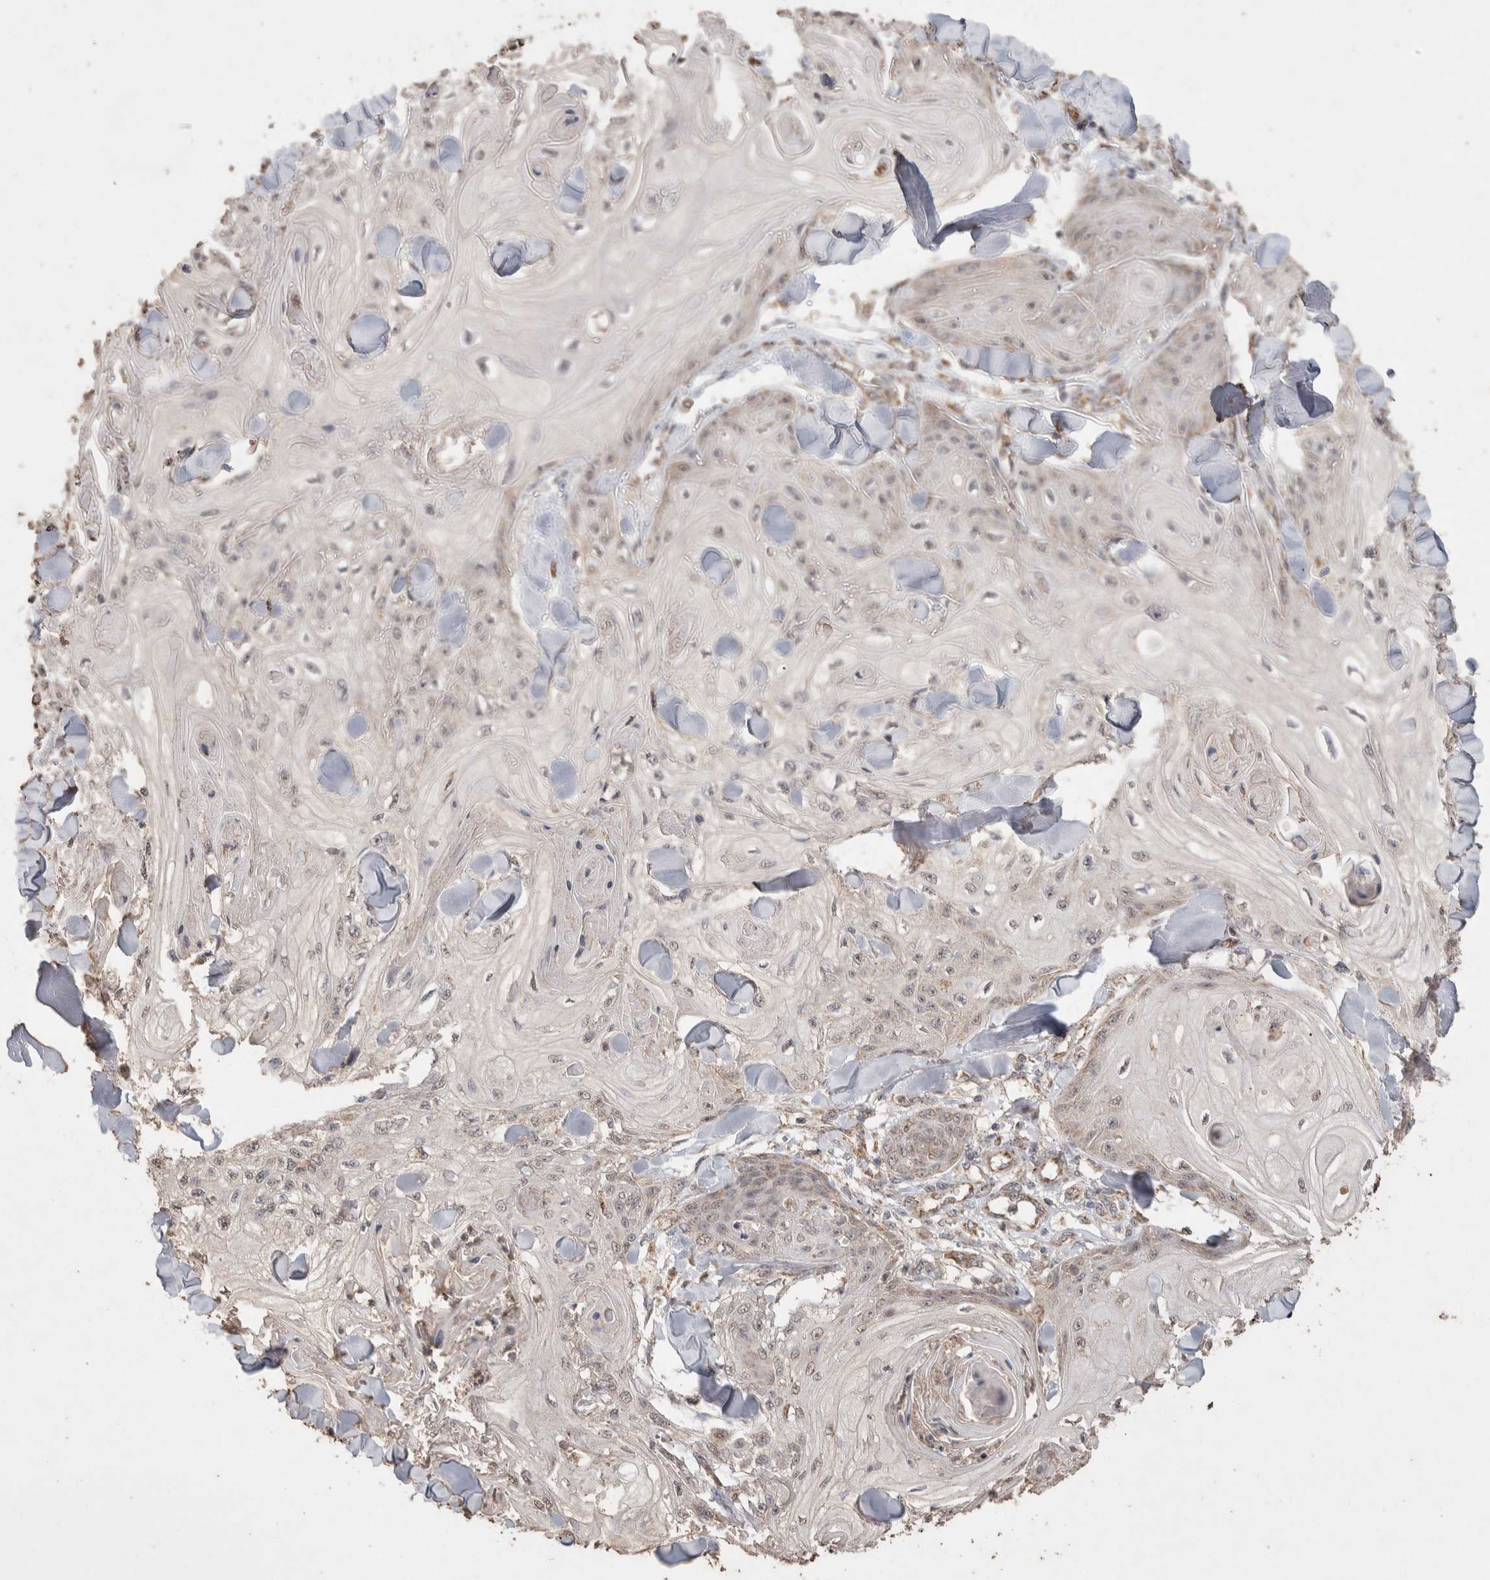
{"staining": {"intensity": "negative", "quantity": "none", "location": "none"}, "tissue": "skin cancer", "cell_type": "Tumor cells", "image_type": "cancer", "snomed": [{"axis": "morphology", "description": "Squamous cell carcinoma, NOS"}, {"axis": "topography", "description": "Skin"}], "caption": "Skin cancer (squamous cell carcinoma) was stained to show a protein in brown. There is no significant positivity in tumor cells. (DAB (3,3'-diaminobenzidine) immunohistochemistry visualized using brightfield microscopy, high magnification).", "gene": "ACADM", "patient": {"sex": "male", "age": 74}}